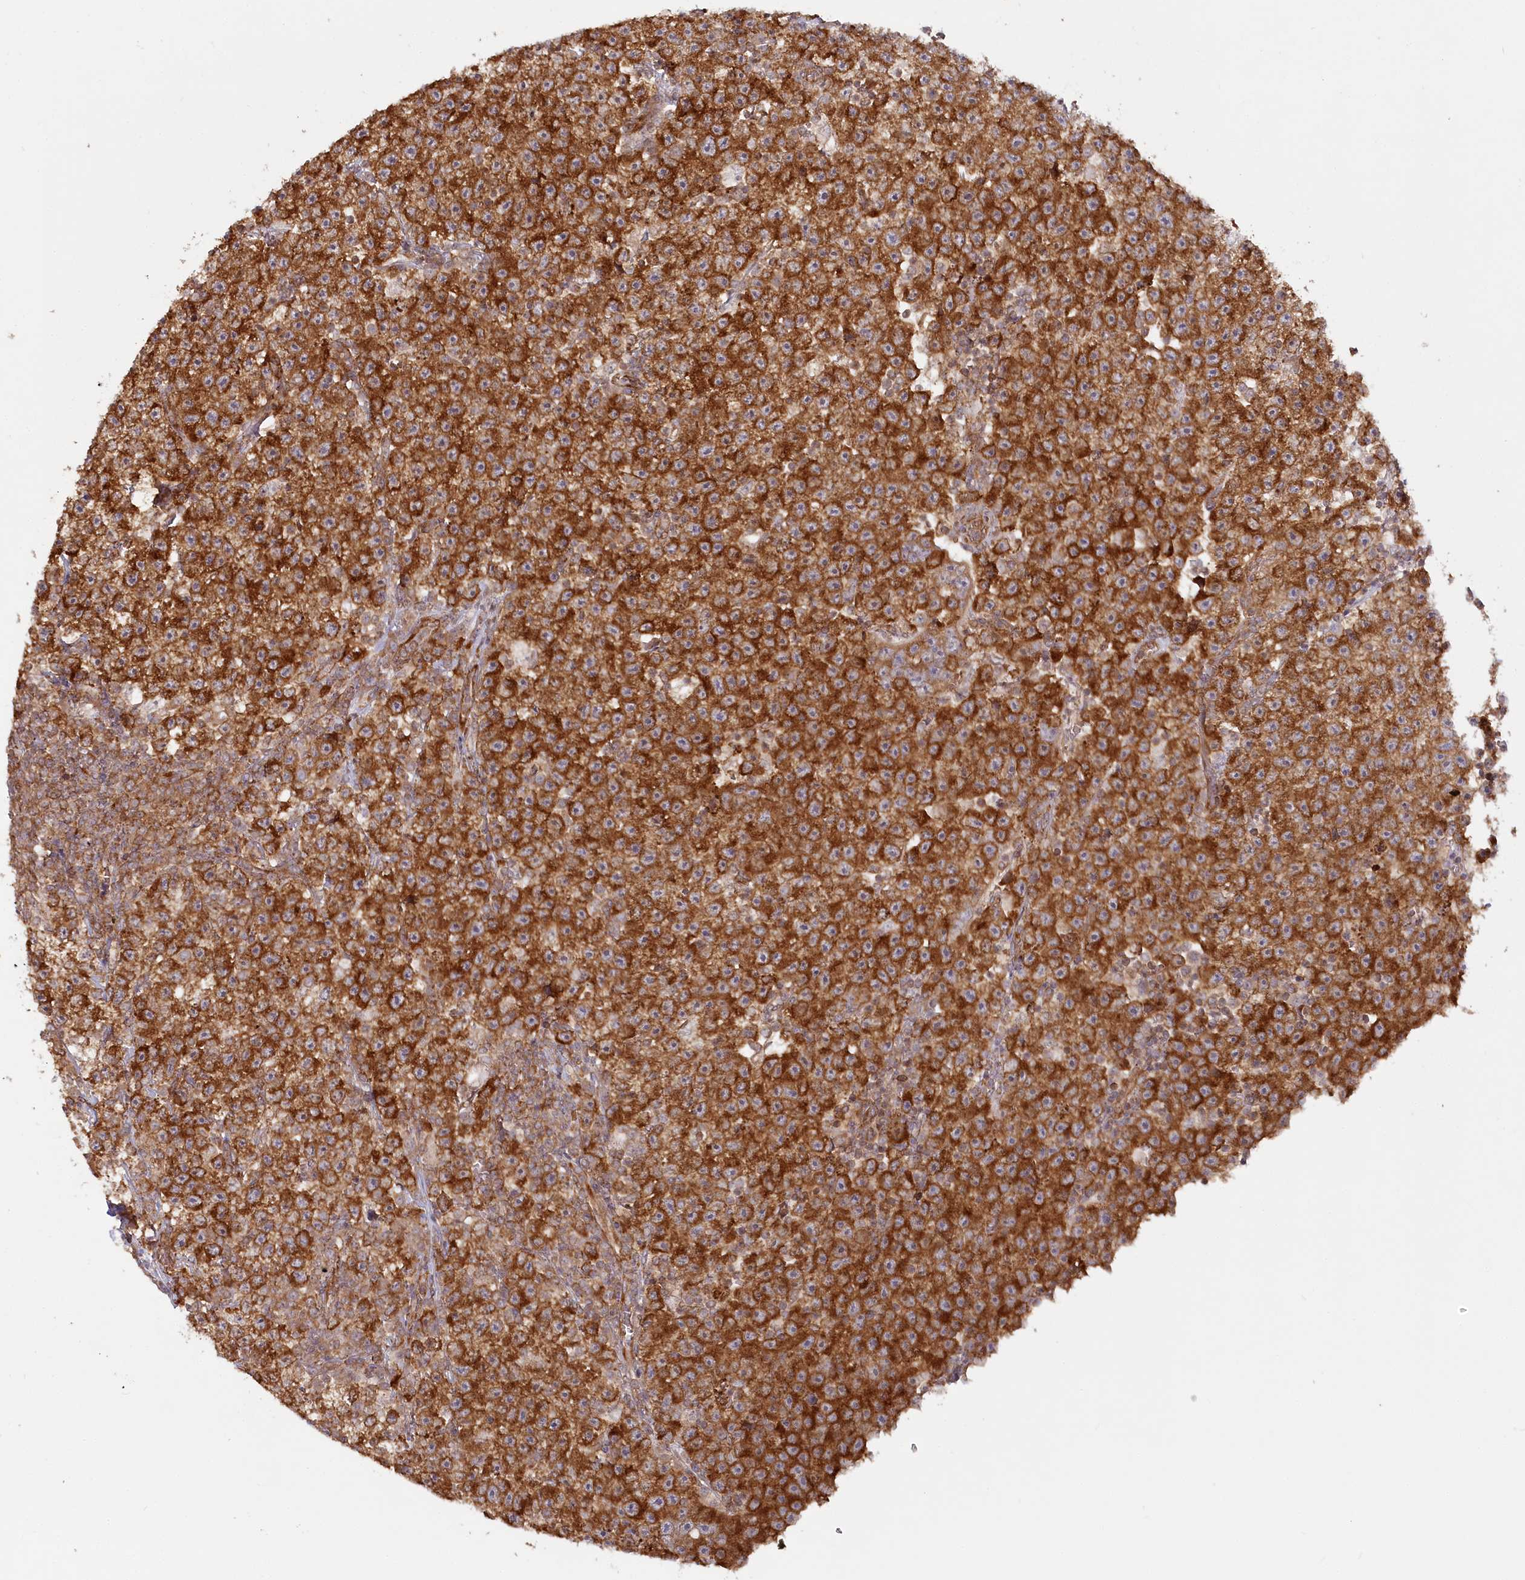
{"staining": {"intensity": "strong", "quantity": ">75%", "location": "cytoplasmic/membranous"}, "tissue": "testis cancer", "cell_type": "Tumor cells", "image_type": "cancer", "snomed": [{"axis": "morphology", "description": "Seminoma, NOS"}, {"axis": "topography", "description": "Testis"}], "caption": "Human seminoma (testis) stained with a brown dye displays strong cytoplasmic/membranous positive expression in approximately >75% of tumor cells.", "gene": "OTUD4", "patient": {"sex": "male", "age": 22}}